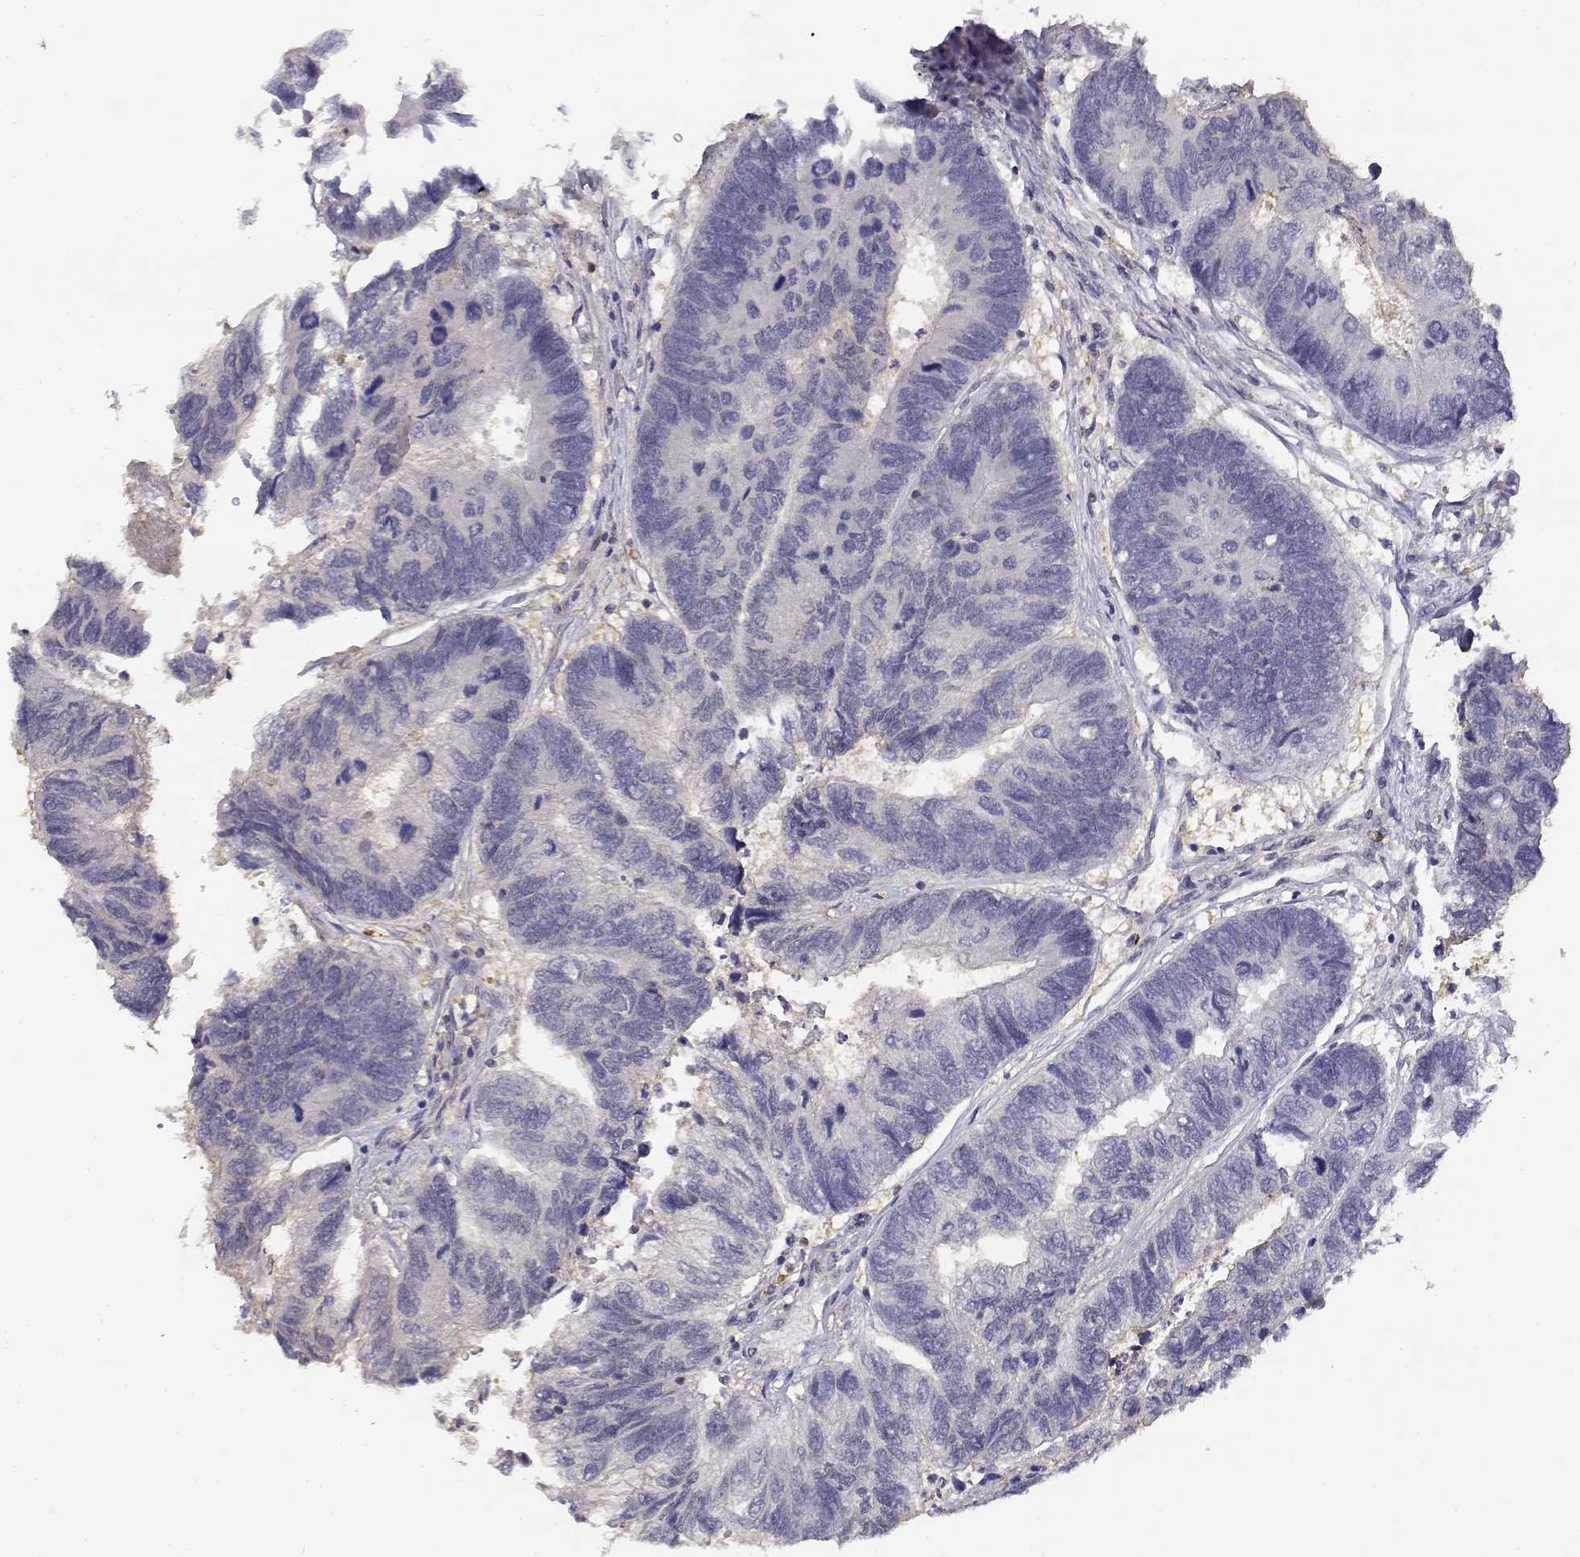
{"staining": {"intensity": "negative", "quantity": "none", "location": "none"}, "tissue": "colorectal cancer", "cell_type": "Tumor cells", "image_type": "cancer", "snomed": [{"axis": "morphology", "description": "Adenocarcinoma, NOS"}, {"axis": "topography", "description": "Colon"}], "caption": "Immunohistochemistry histopathology image of colorectal adenocarcinoma stained for a protein (brown), which reveals no expression in tumor cells. The staining is performed using DAB brown chromogen with nuclei counter-stained in using hematoxylin.", "gene": "ADA", "patient": {"sex": "female", "age": 67}}